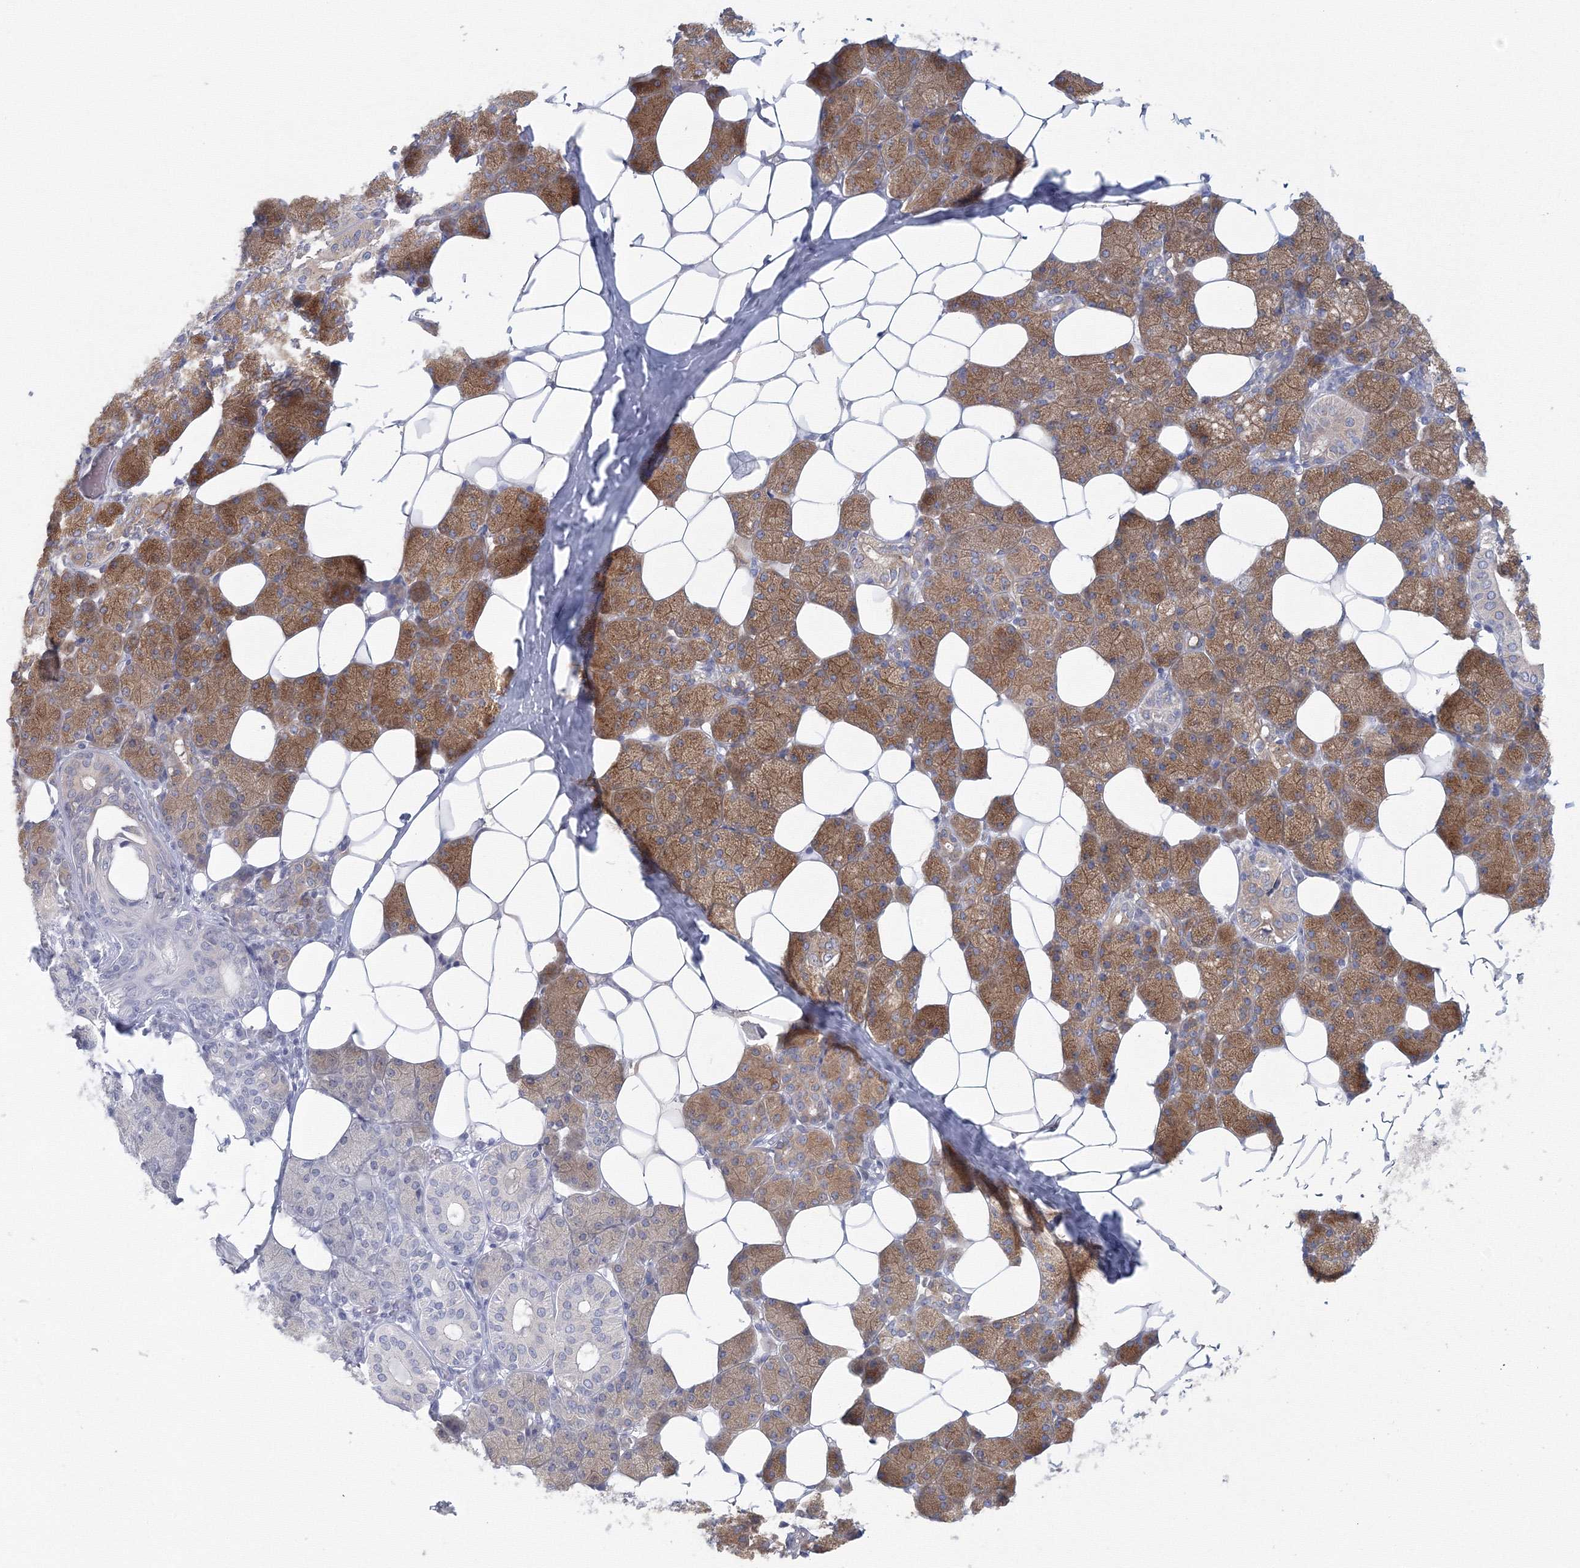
{"staining": {"intensity": "moderate", "quantity": ">75%", "location": "cytoplasmic/membranous"}, "tissue": "salivary gland", "cell_type": "Glandular cells", "image_type": "normal", "snomed": [{"axis": "morphology", "description": "Normal tissue, NOS"}, {"axis": "topography", "description": "Salivary gland"}], "caption": "Glandular cells demonstrate medium levels of moderate cytoplasmic/membranous expression in about >75% of cells in normal human salivary gland.", "gene": "TACC2", "patient": {"sex": "female", "age": 33}}